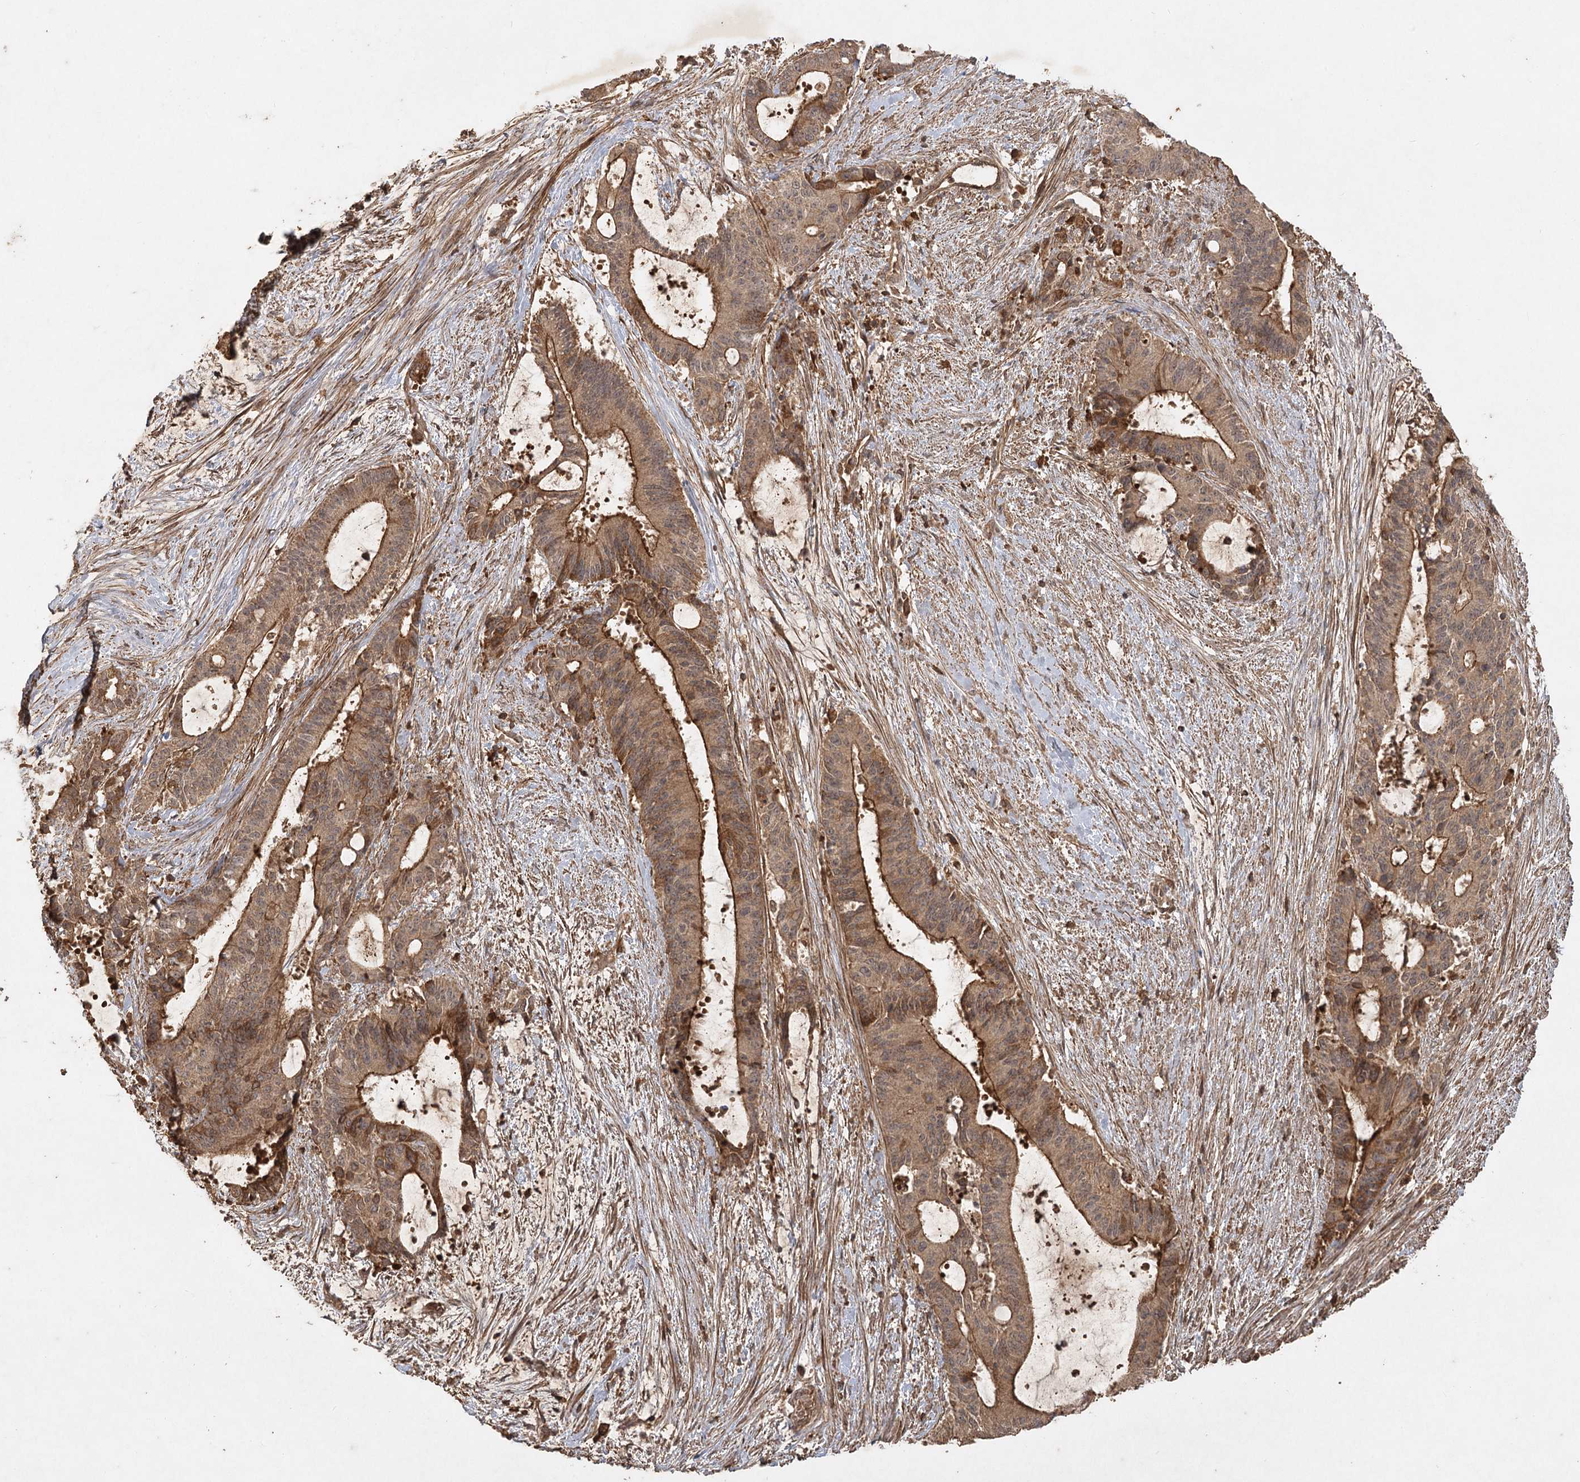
{"staining": {"intensity": "moderate", "quantity": ">75%", "location": "cytoplasmic/membranous"}, "tissue": "liver cancer", "cell_type": "Tumor cells", "image_type": "cancer", "snomed": [{"axis": "morphology", "description": "Normal tissue, NOS"}, {"axis": "morphology", "description": "Cholangiocarcinoma"}, {"axis": "topography", "description": "Liver"}, {"axis": "topography", "description": "Peripheral nerve tissue"}], "caption": "Cholangiocarcinoma (liver) stained with IHC shows moderate cytoplasmic/membranous expression in about >75% of tumor cells.", "gene": "ARL13A", "patient": {"sex": "female", "age": 73}}